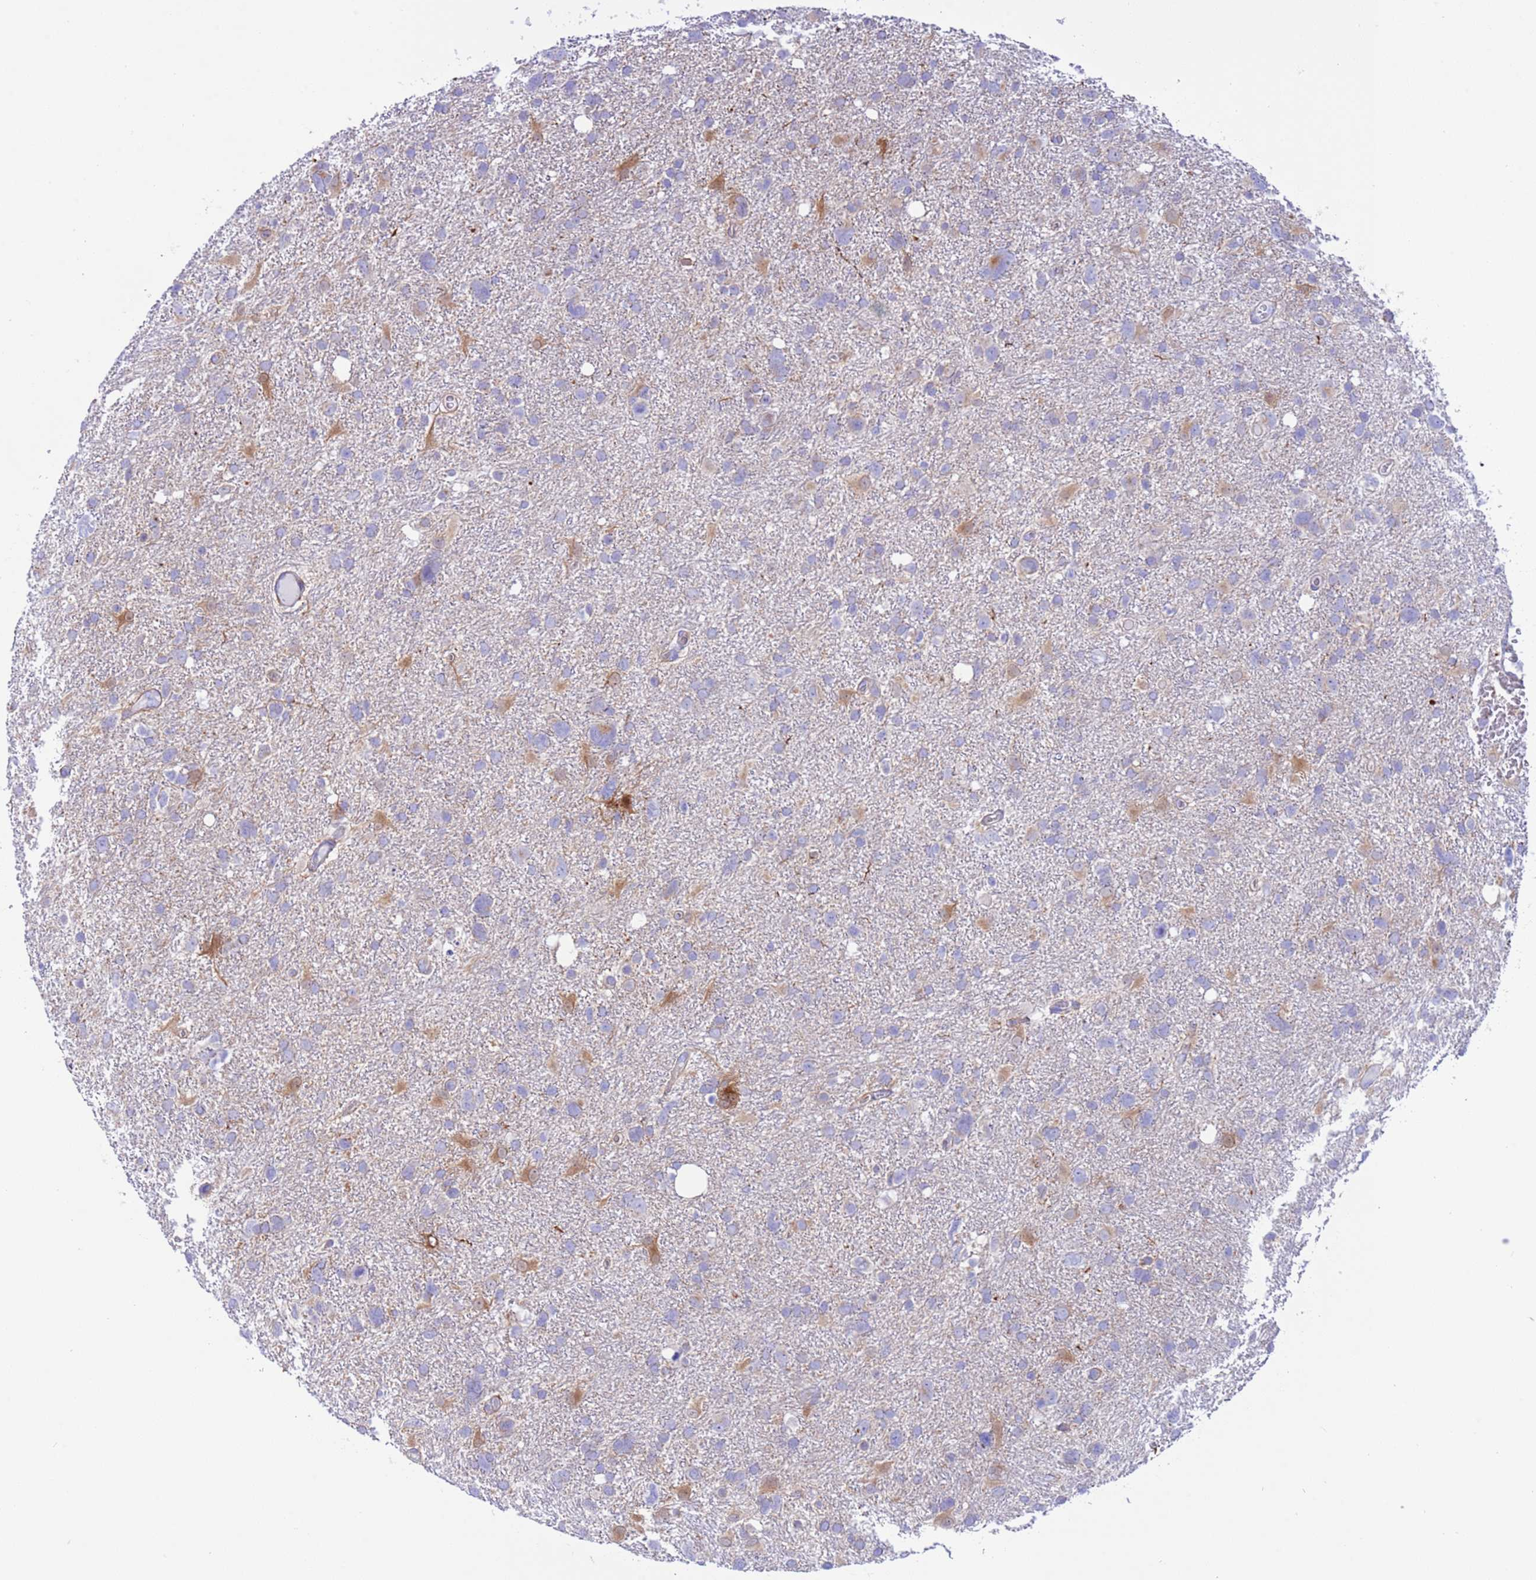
{"staining": {"intensity": "moderate", "quantity": "<25%", "location": "cytoplasmic/membranous"}, "tissue": "glioma", "cell_type": "Tumor cells", "image_type": "cancer", "snomed": [{"axis": "morphology", "description": "Glioma, malignant, High grade"}, {"axis": "topography", "description": "Brain"}], "caption": "A high-resolution image shows IHC staining of glioma, which demonstrates moderate cytoplasmic/membranous expression in about <25% of tumor cells. (IHC, brightfield microscopy, high magnification).", "gene": "C6orf47", "patient": {"sex": "male", "age": 61}}